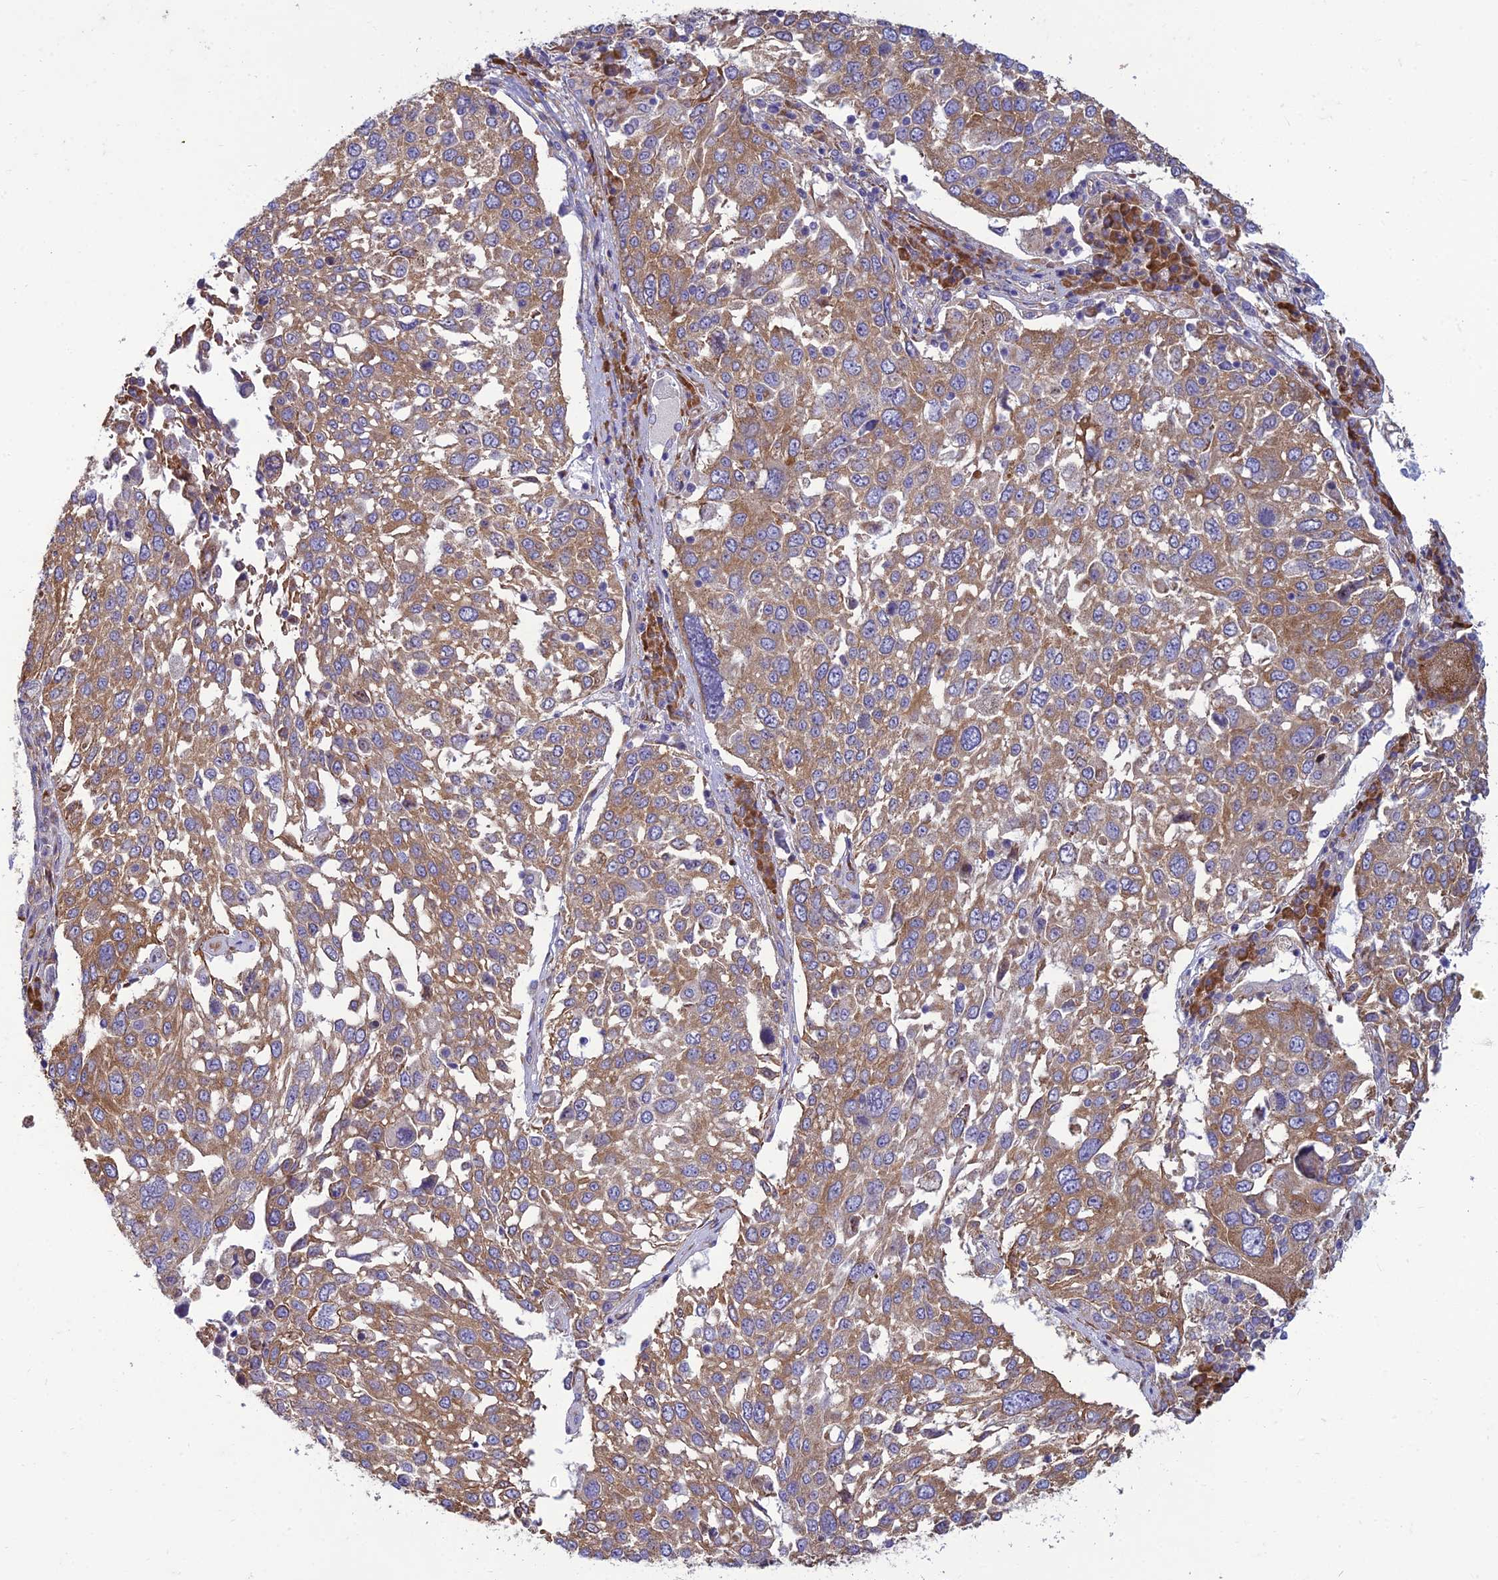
{"staining": {"intensity": "moderate", "quantity": ">75%", "location": "cytoplasmic/membranous"}, "tissue": "lung cancer", "cell_type": "Tumor cells", "image_type": "cancer", "snomed": [{"axis": "morphology", "description": "Squamous cell carcinoma, NOS"}, {"axis": "topography", "description": "Lung"}], "caption": "Moderate cytoplasmic/membranous staining is seen in about >75% of tumor cells in lung cancer (squamous cell carcinoma).", "gene": "RPL17-C18orf32", "patient": {"sex": "male", "age": 65}}